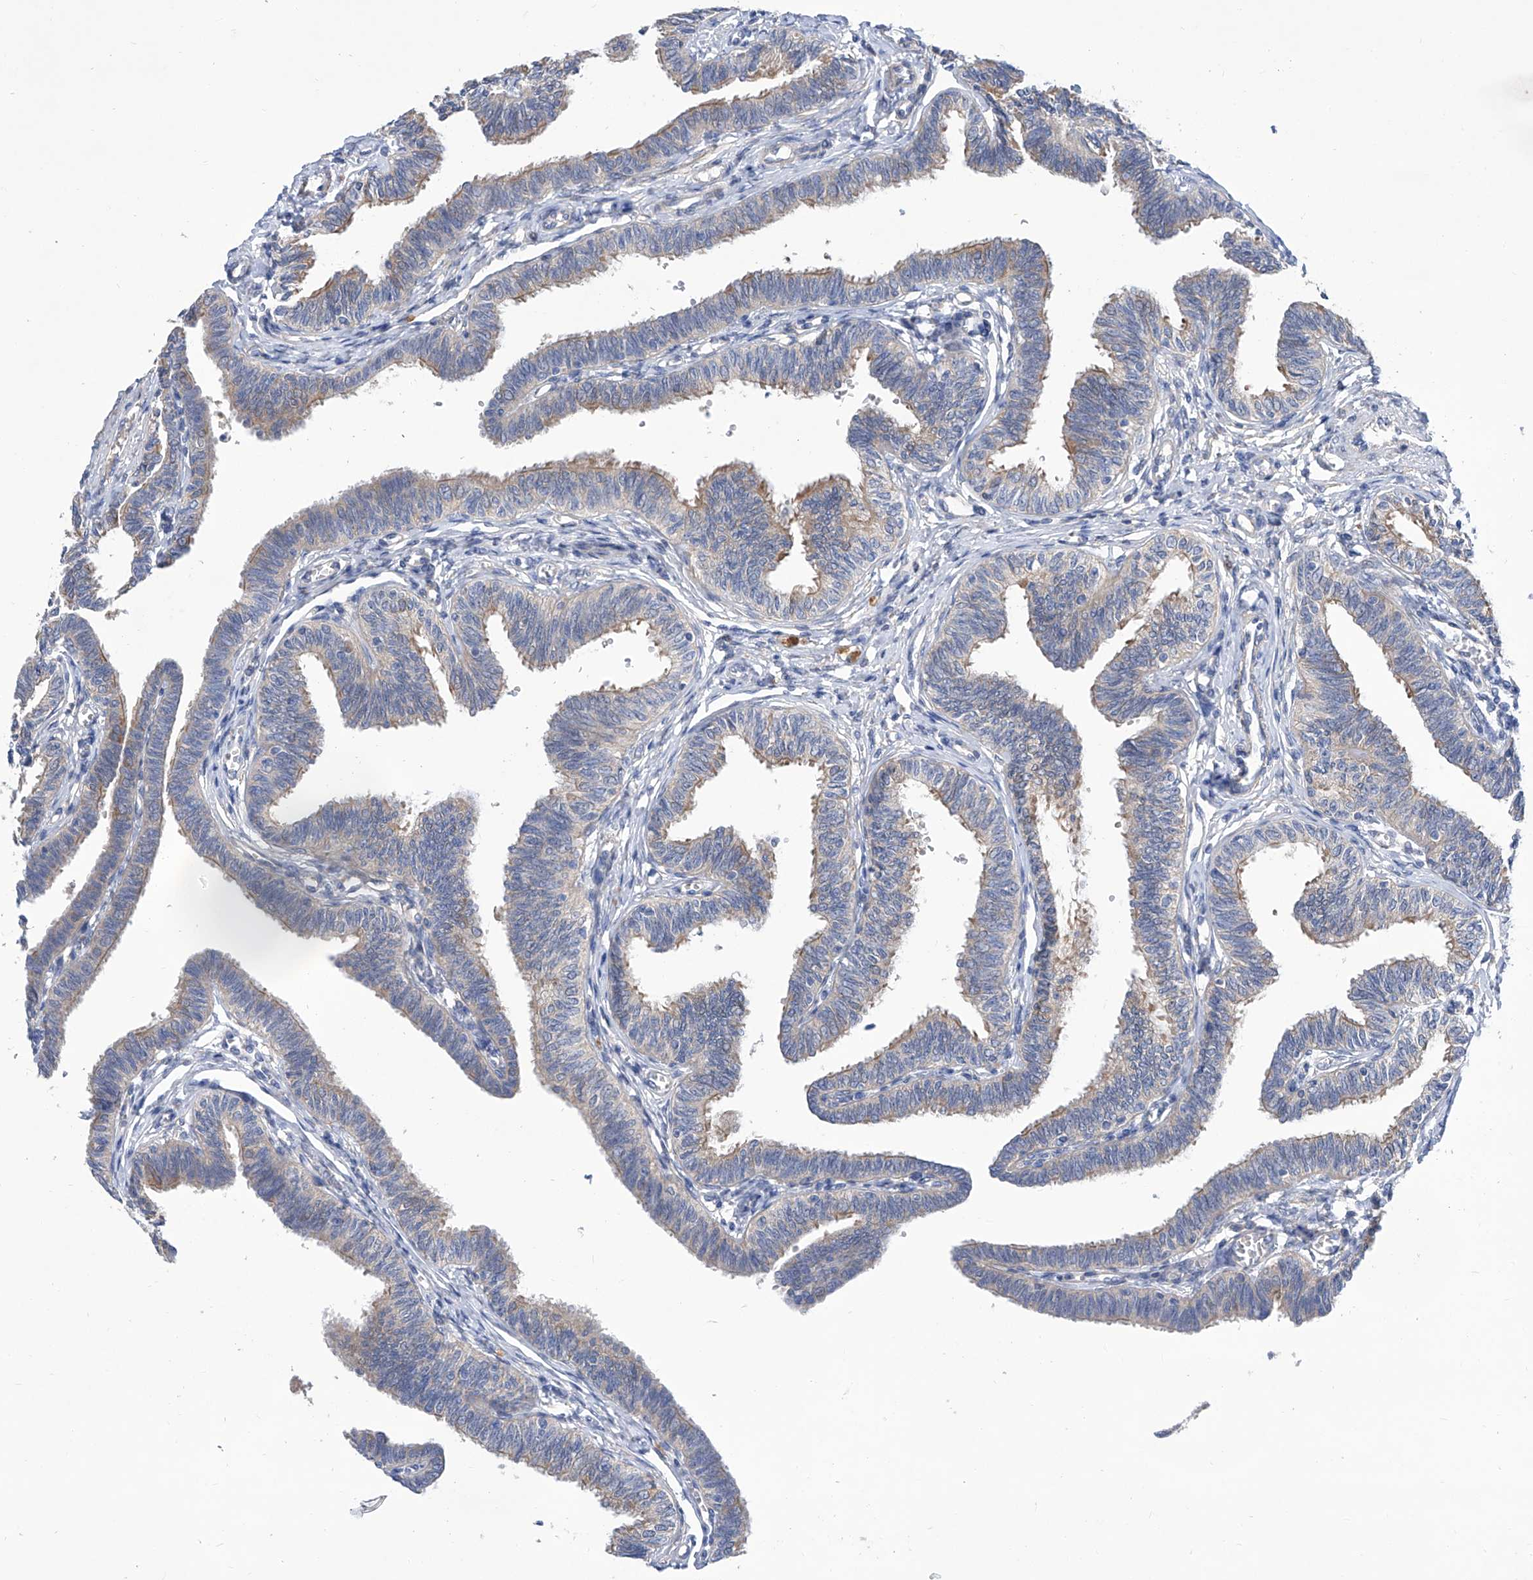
{"staining": {"intensity": "moderate", "quantity": "<25%", "location": "cytoplasmic/membranous"}, "tissue": "fallopian tube", "cell_type": "Glandular cells", "image_type": "normal", "snomed": [{"axis": "morphology", "description": "Normal tissue, NOS"}, {"axis": "topography", "description": "Fallopian tube"}, {"axis": "topography", "description": "Ovary"}], "caption": "Glandular cells reveal low levels of moderate cytoplasmic/membranous staining in about <25% of cells in normal human fallopian tube. (IHC, brightfield microscopy, high magnification).", "gene": "SRBD1", "patient": {"sex": "female", "age": 23}}